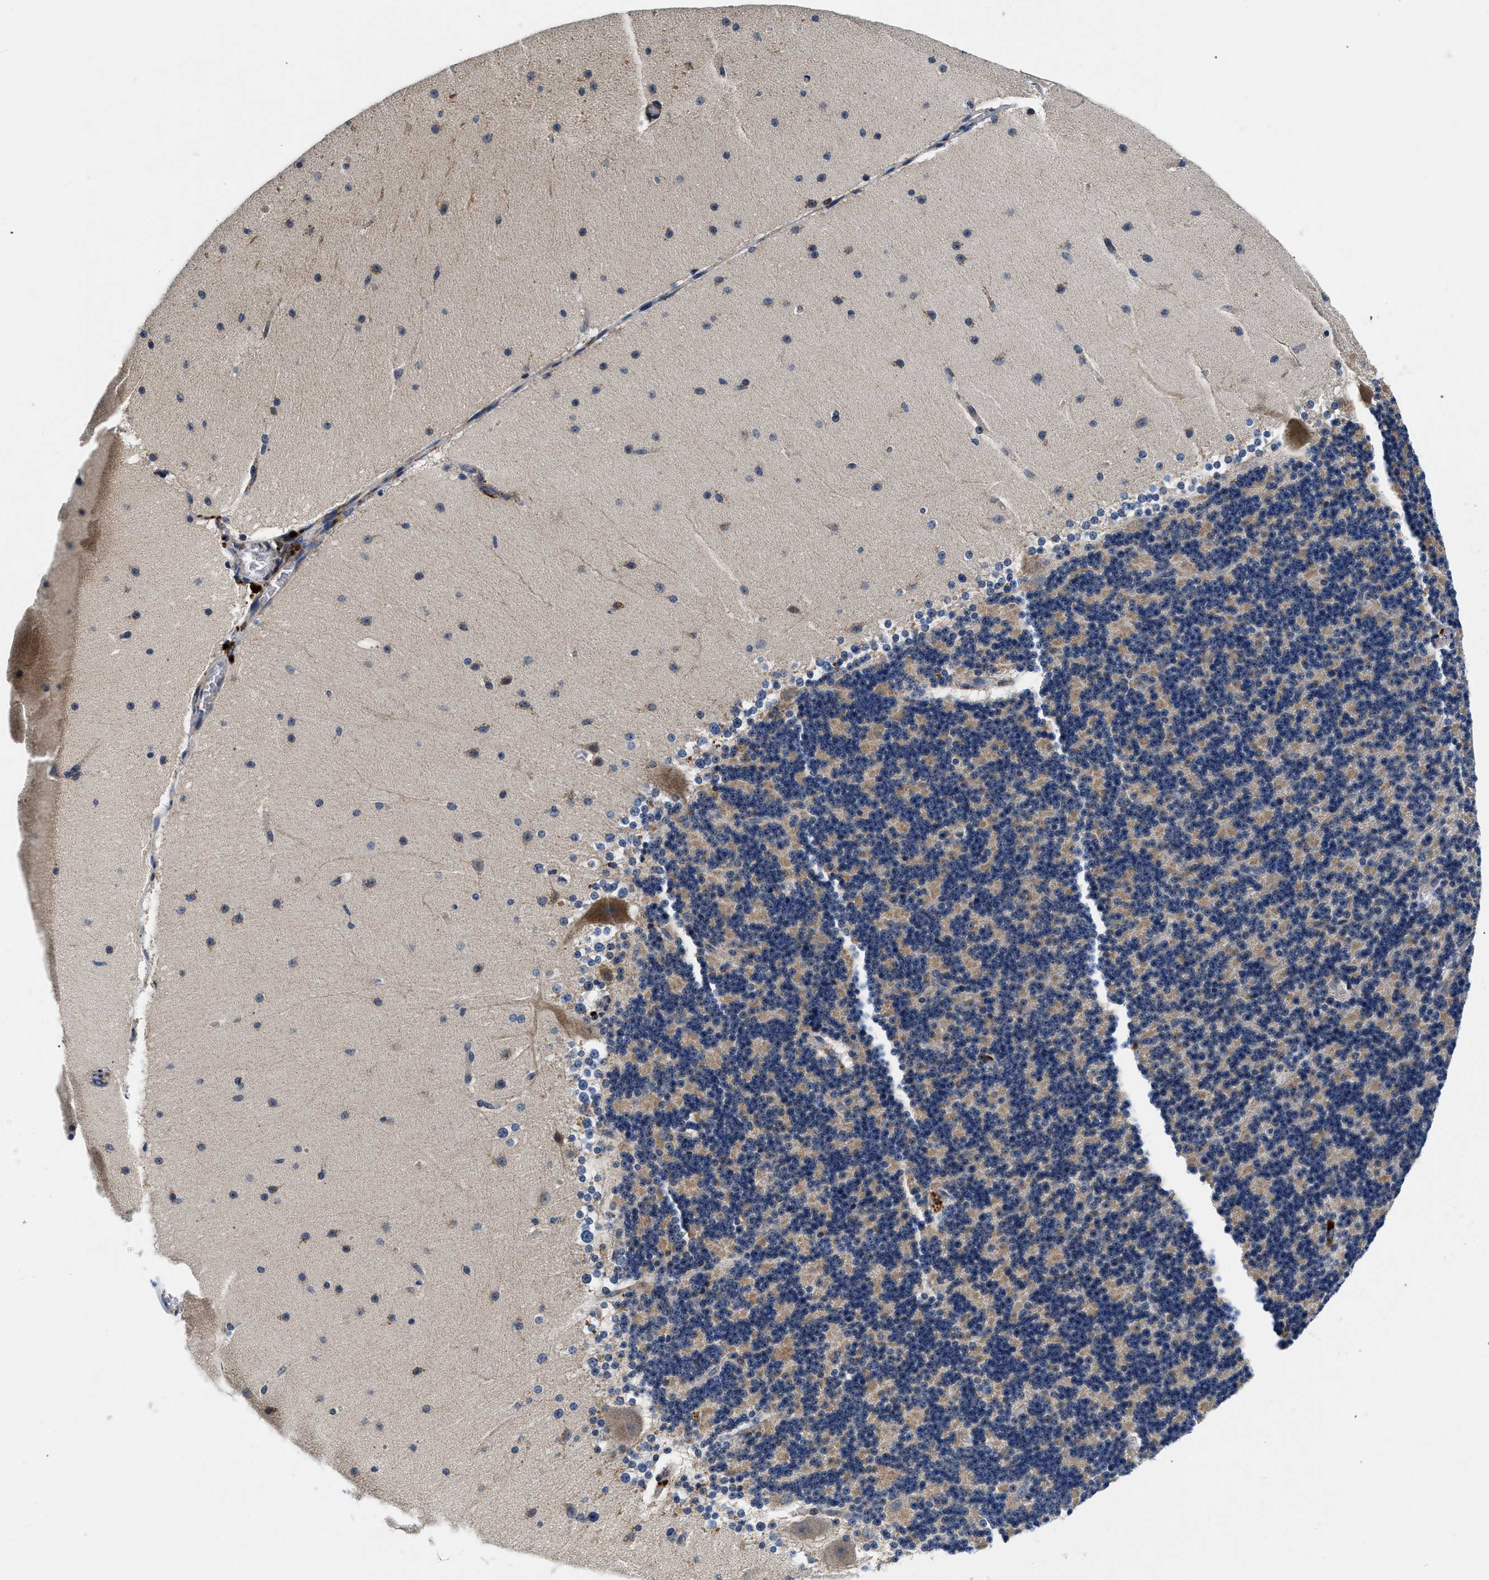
{"staining": {"intensity": "weak", "quantity": "<25%", "location": "cytoplasmic/membranous"}, "tissue": "cerebellum", "cell_type": "Cells in granular layer", "image_type": "normal", "snomed": [{"axis": "morphology", "description": "Normal tissue, NOS"}, {"axis": "topography", "description": "Cerebellum"}], "caption": "Unremarkable cerebellum was stained to show a protein in brown. There is no significant staining in cells in granular layer.", "gene": "PDP1", "patient": {"sex": "female", "age": 19}}